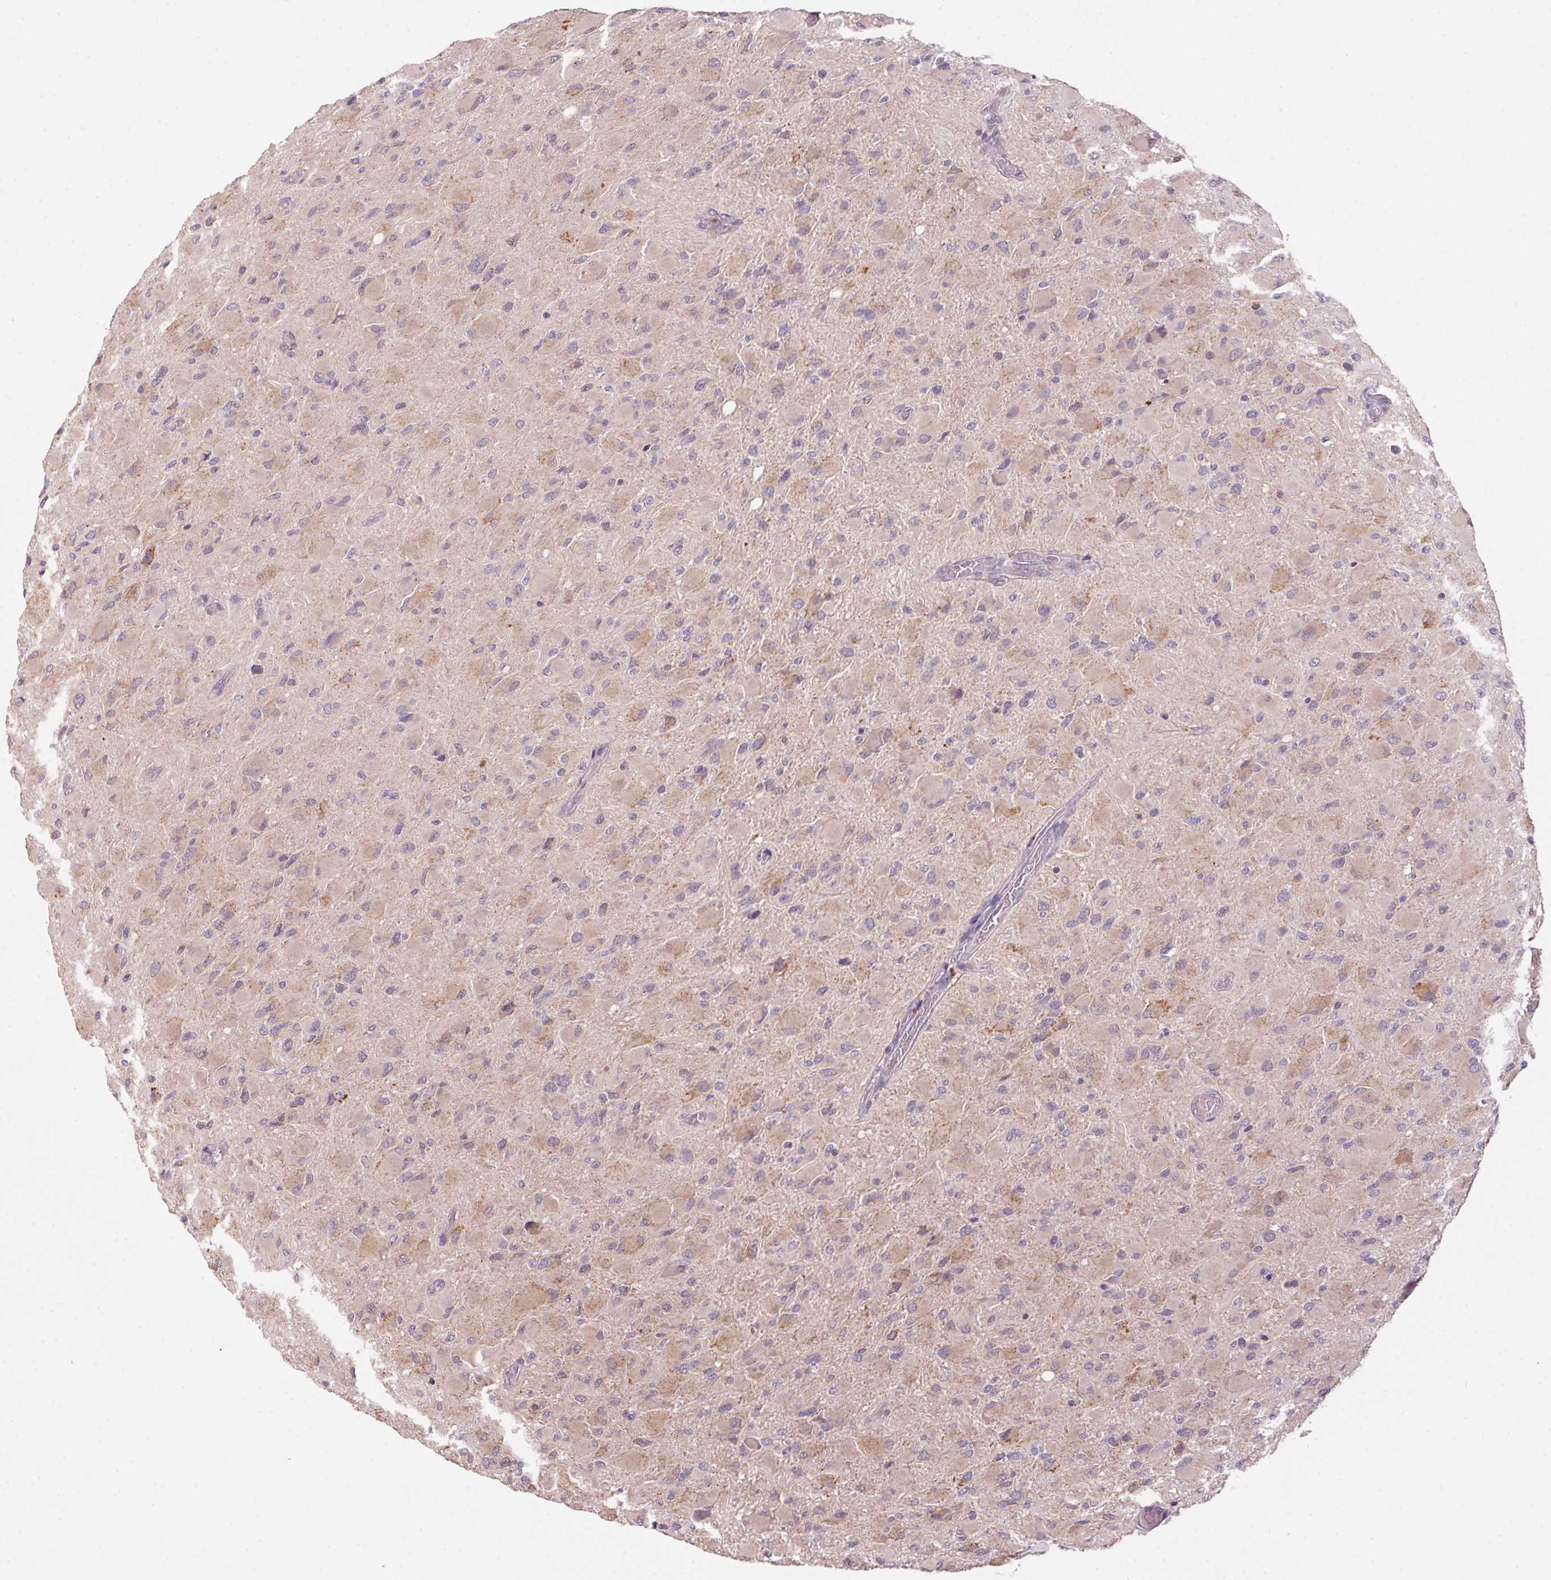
{"staining": {"intensity": "weak", "quantity": "25%-75%", "location": "cytoplasmic/membranous"}, "tissue": "glioma", "cell_type": "Tumor cells", "image_type": "cancer", "snomed": [{"axis": "morphology", "description": "Glioma, malignant, High grade"}, {"axis": "topography", "description": "Cerebral cortex"}], "caption": "A high-resolution image shows IHC staining of glioma, which reveals weak cytoplasmic/membranous expression in approximately 25%-75% of tumor cells.", "gene": "ADH5", "patient": {"sex": "female", "age": 36}}